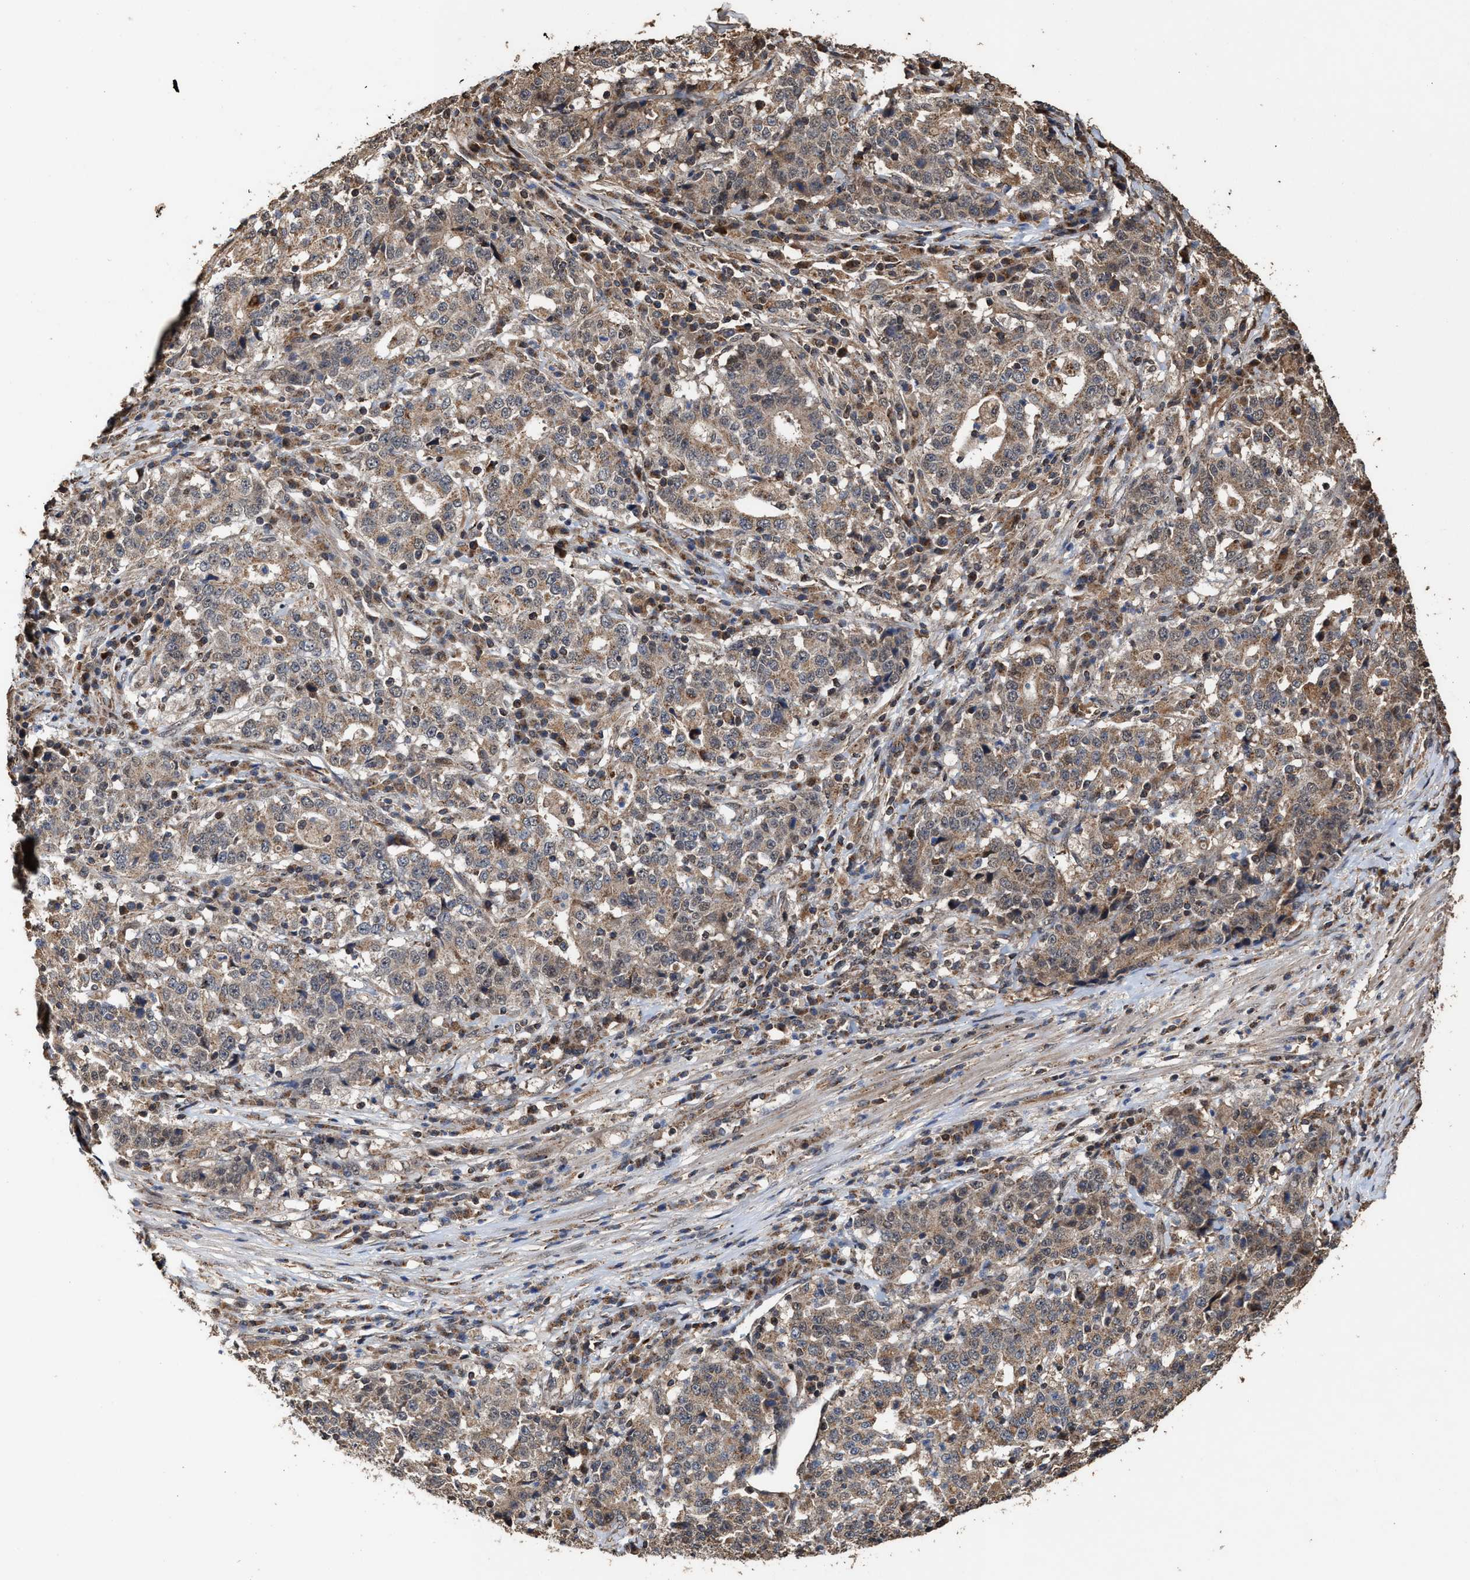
{"staining": {"intensity": "weak", "quantity": ">75%", "location": "cytoplasmic/membranous"}, "tissue": "stomach cancer", "cell_type": "Tumor cells", "image_type": "cancer", "snomed": [{"axis": "morphology", "description": "Adenocarcinoma, NOS"}, {"axis": "topography", "description": "Stomach"}], "caption": "Protein staining of stomach adenocarcinoma tissue reveals weak cytoplasmic/membranous expression in about >75% of tumor cells. The staining is performed using DAB (3,3'-diaminobenzidine) brown chromogen to label protein expression. The nuclei are counter-stained blue using hematoxylin.", "gene": "ZNHIT6", "patient": {"sex": "male", "age": 59}}